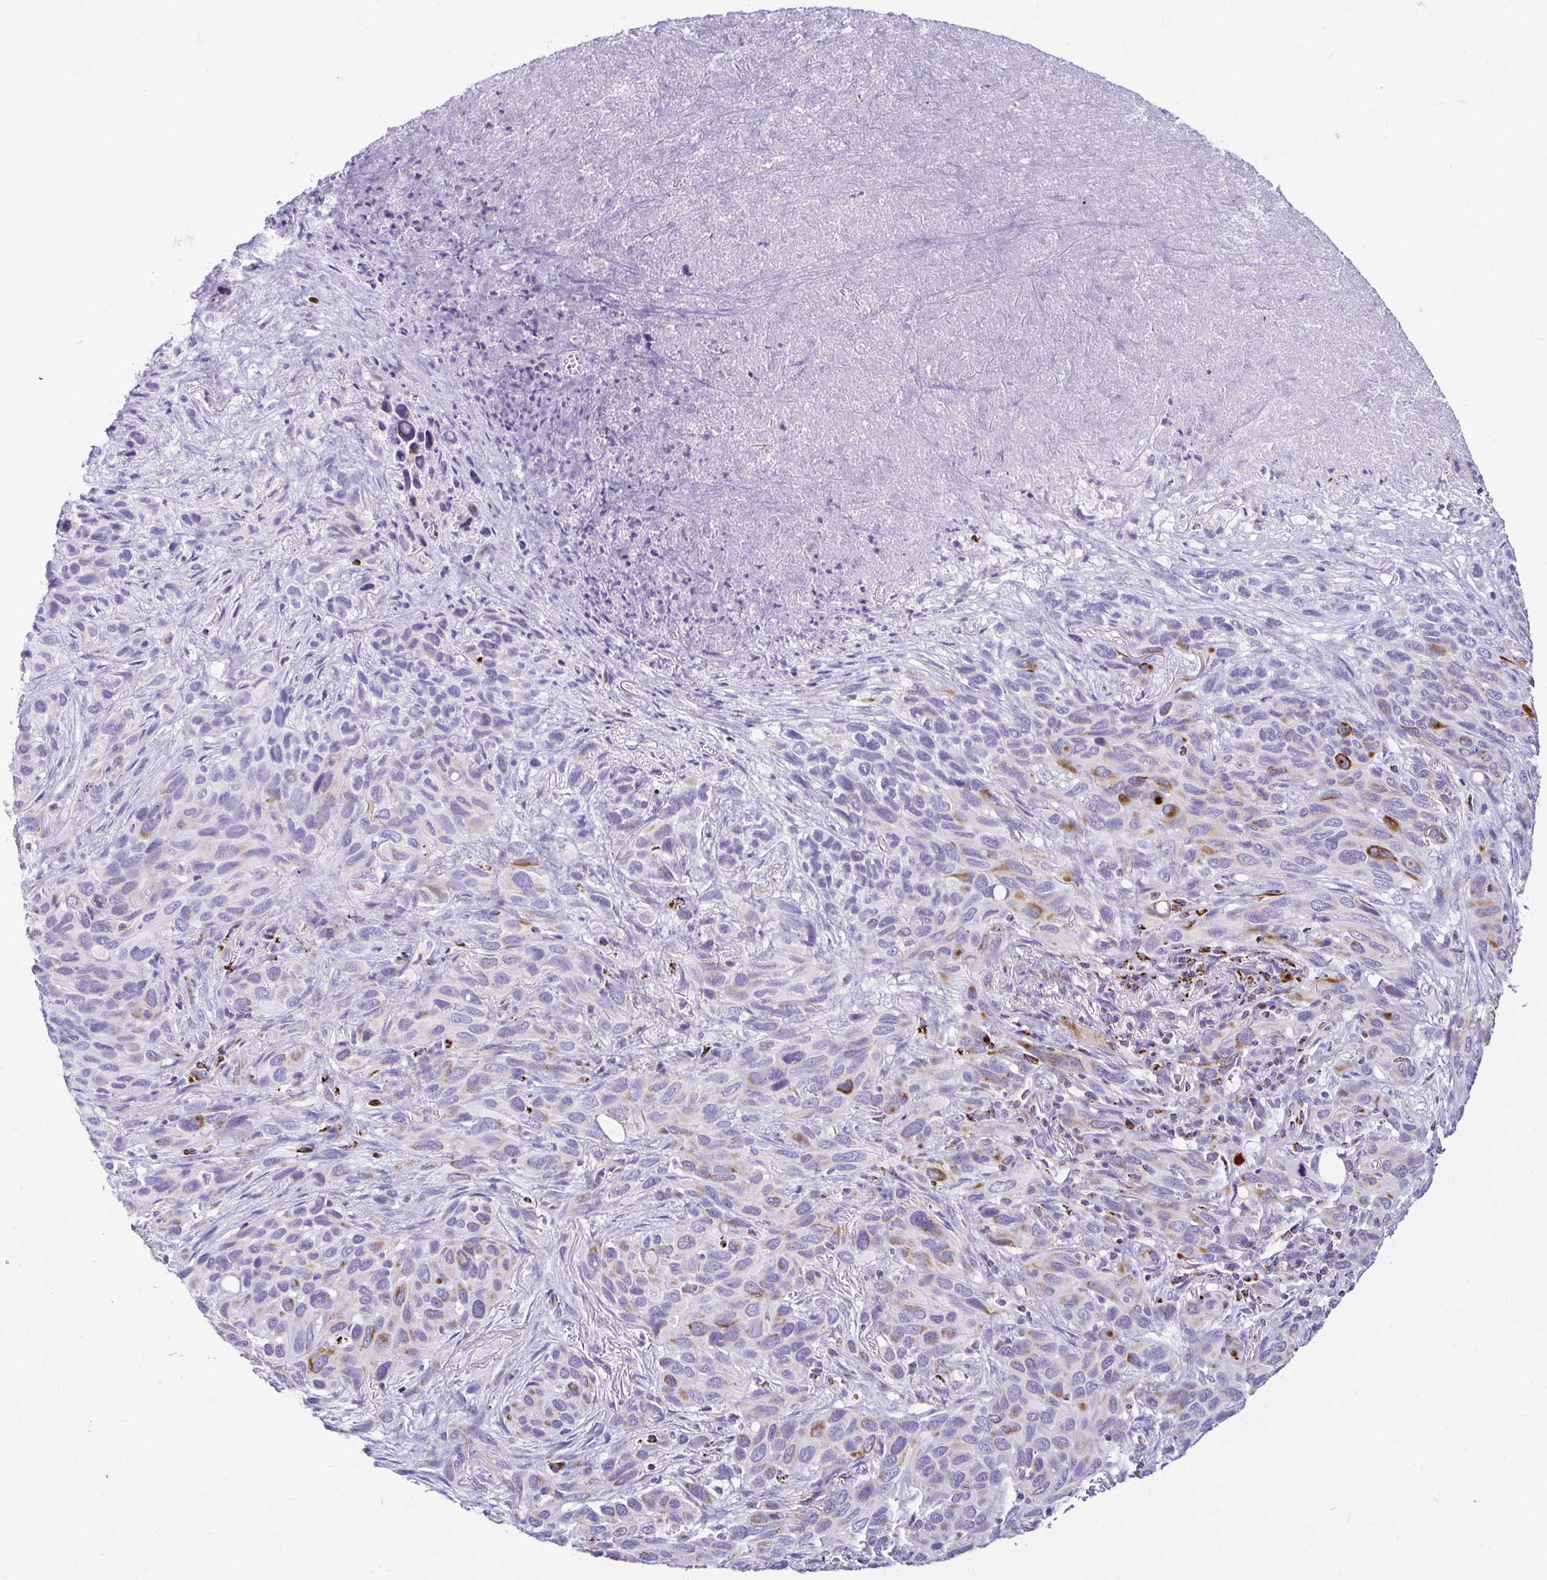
{"staining": {"intensity": "moderate", "quantity": "25%-75%", "location": "cytoplasmic/membranous"}, "tissue": "melanoma", "cell_type": "Tumor cells", "image_type": "cancer", "snomed": [{"axis": "morphology", "description": "Malignant melanoma, Metastatic site"}, {"axis": "topography", "description": "Lung"}], "caption": "Immunohistochemical staining of human malignant melanoma (metastatic site) displays medium levels of moderate cytoplasmic/membranous expression in about 25%-75% of tumor cells.", "gene": "PLAAT2", "patient": {"sex": "male", "age": 48}}